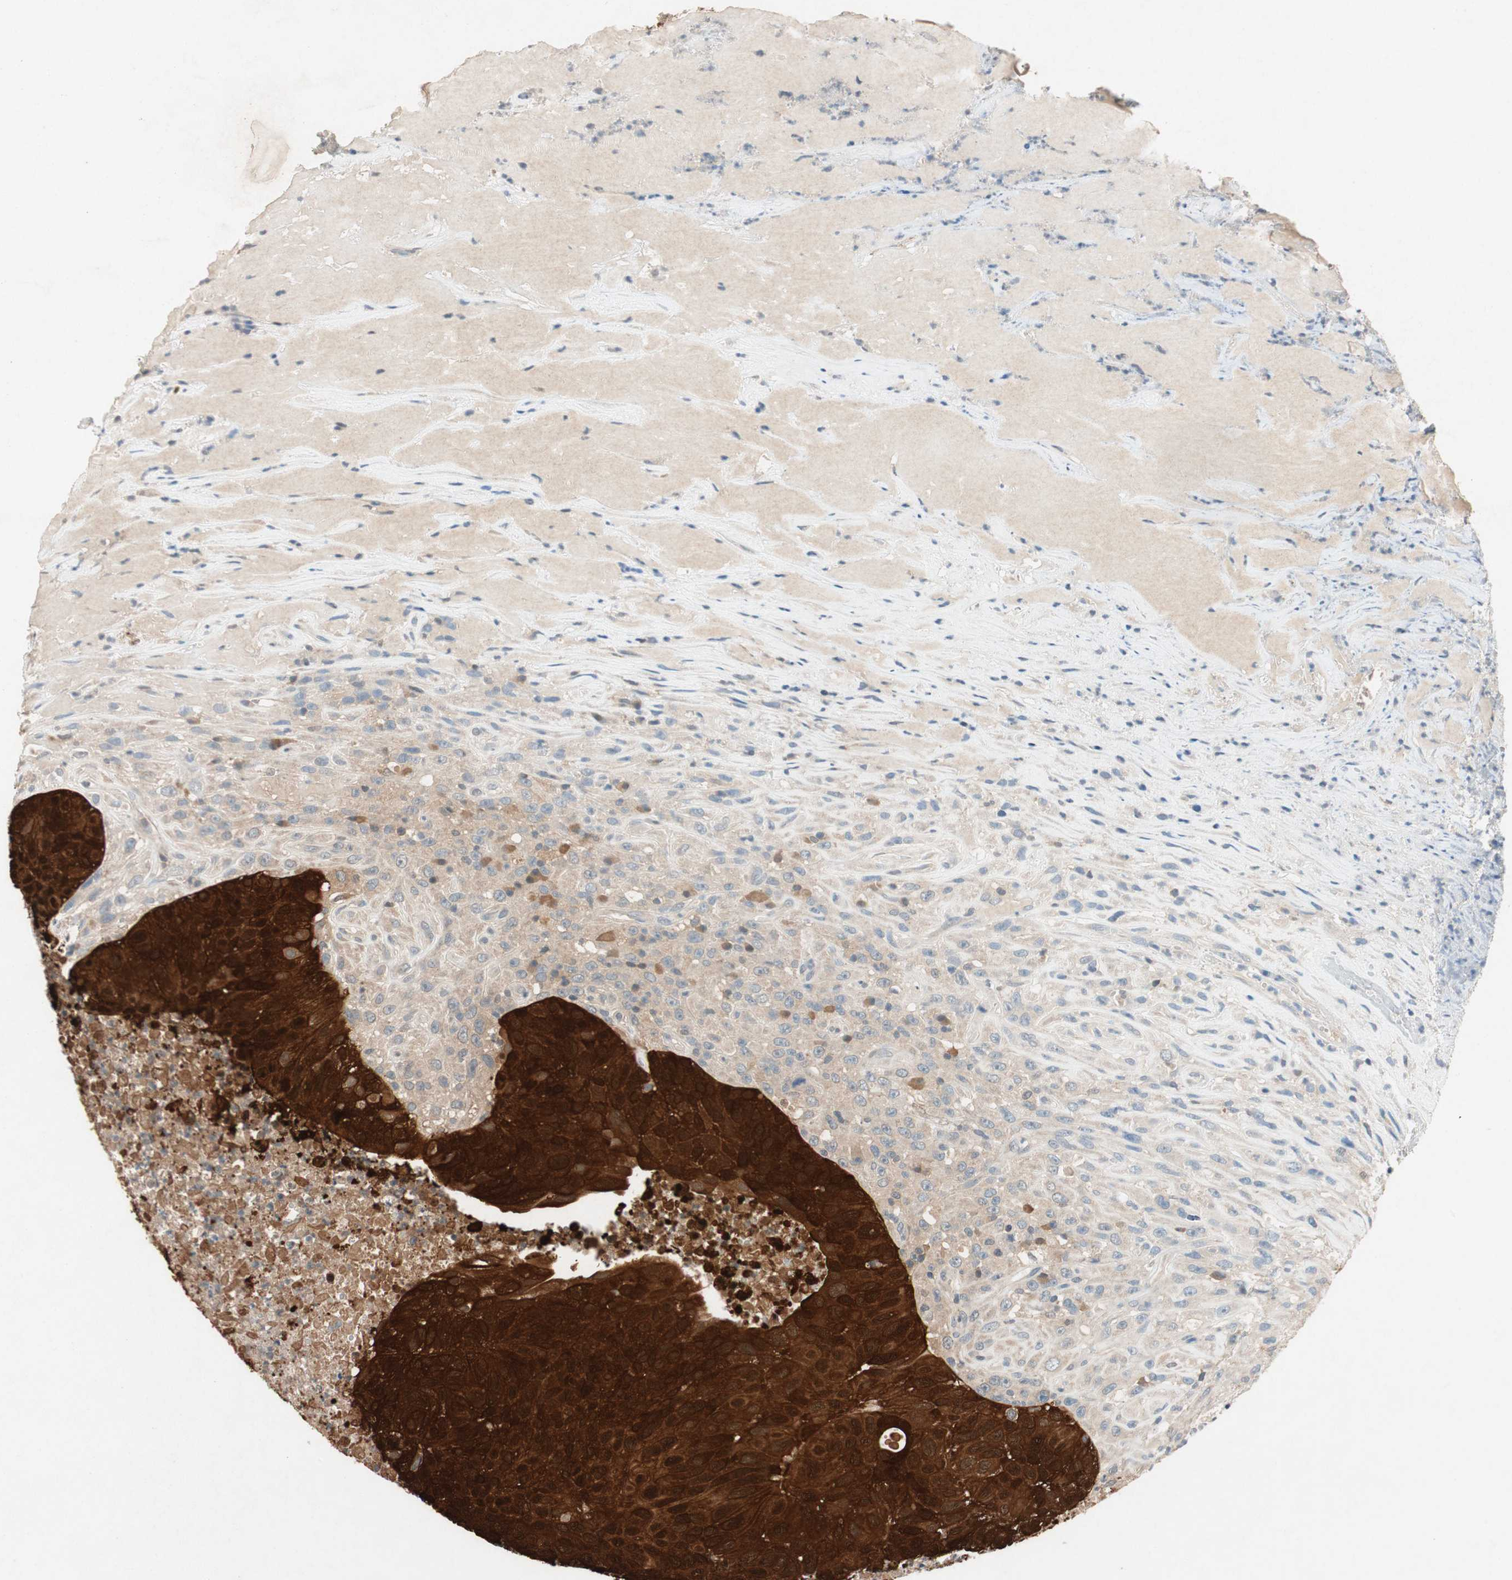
{"staining": {"intensity": "strong", "quantity": "25%-75%", "location": "cytoplasmic/membranous,nuclear"}, "tissue": "urothelial cancer", "cell_type": "Tumor cells", "image_type": "cancer", "snomed": [{"axis": "morphology", "description": "Urothelial carcinoma, High grade"}, {"axis": "topography", "description": "Urinary bladder"}], "caption": "A high amount of strong cytoplasmic/membranous and nuclear positivity is identified in about 25%-75% of tumor cells in urothelial carcinoma (high-grade) tissue.", "gene": "SERPINB5", "patient": {"sex": "male", "age": 66}}